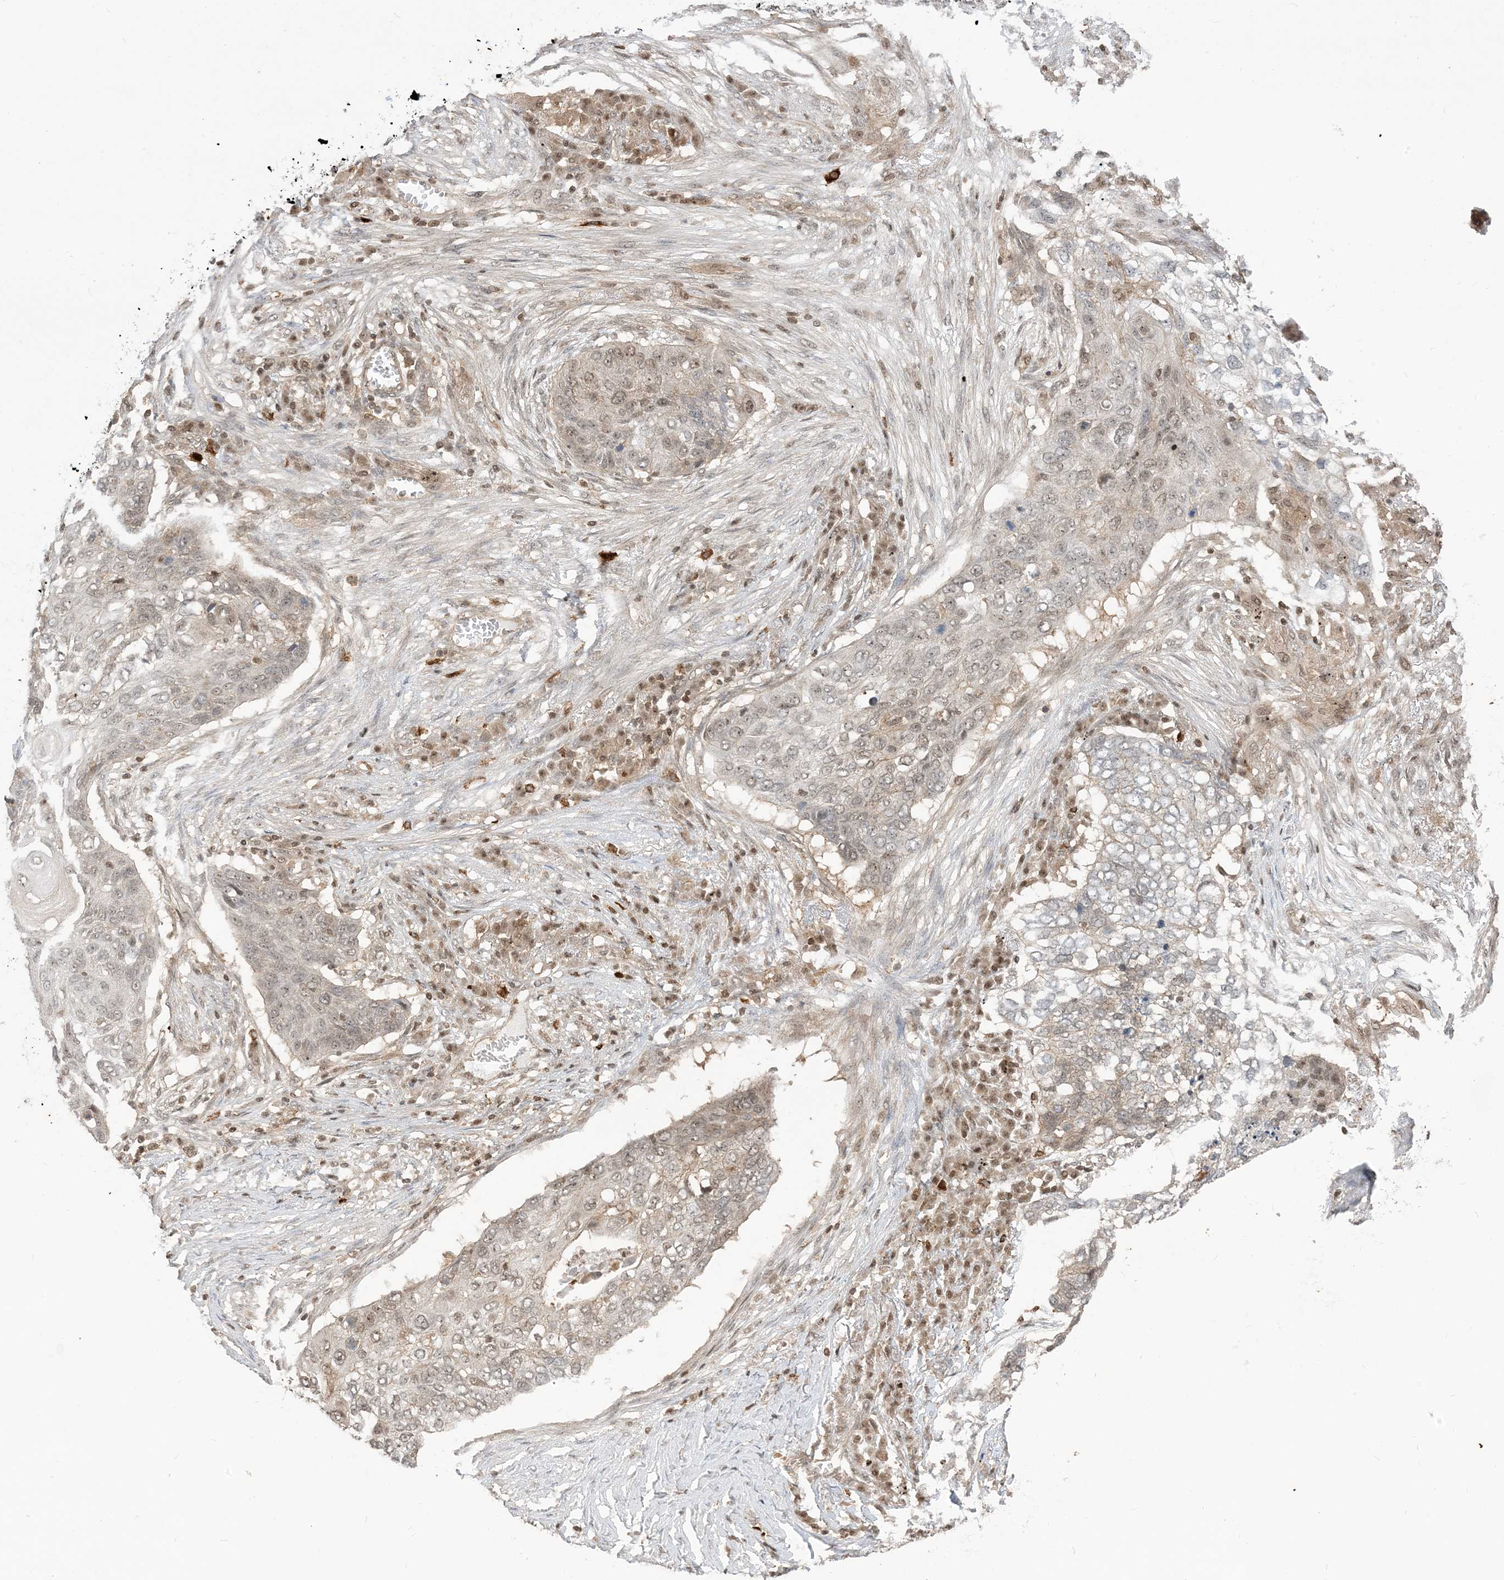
{"staining": {"intensity": "weak", "quantity": "25%-75%", "location": "nuclear"}, "tissue": "lung cancer", "cell_type": "Tumor cells", "image_type": "cancer", "snomed": [{"axis": "morphology", "description": "Squamous cell carcinoma, NOS"}, {"axis": "topography", "description": "Lung"}], "caption": "Immunohistochemistry photomicrograph of lung squamous cell carcinoma stained for a protein (brown), which displays low levels of weak nuclear positivity in approximately 25%-75% of tumor cells.", "gene": "PPP1R7", "patient": {"sex": "female", "age": 63}}